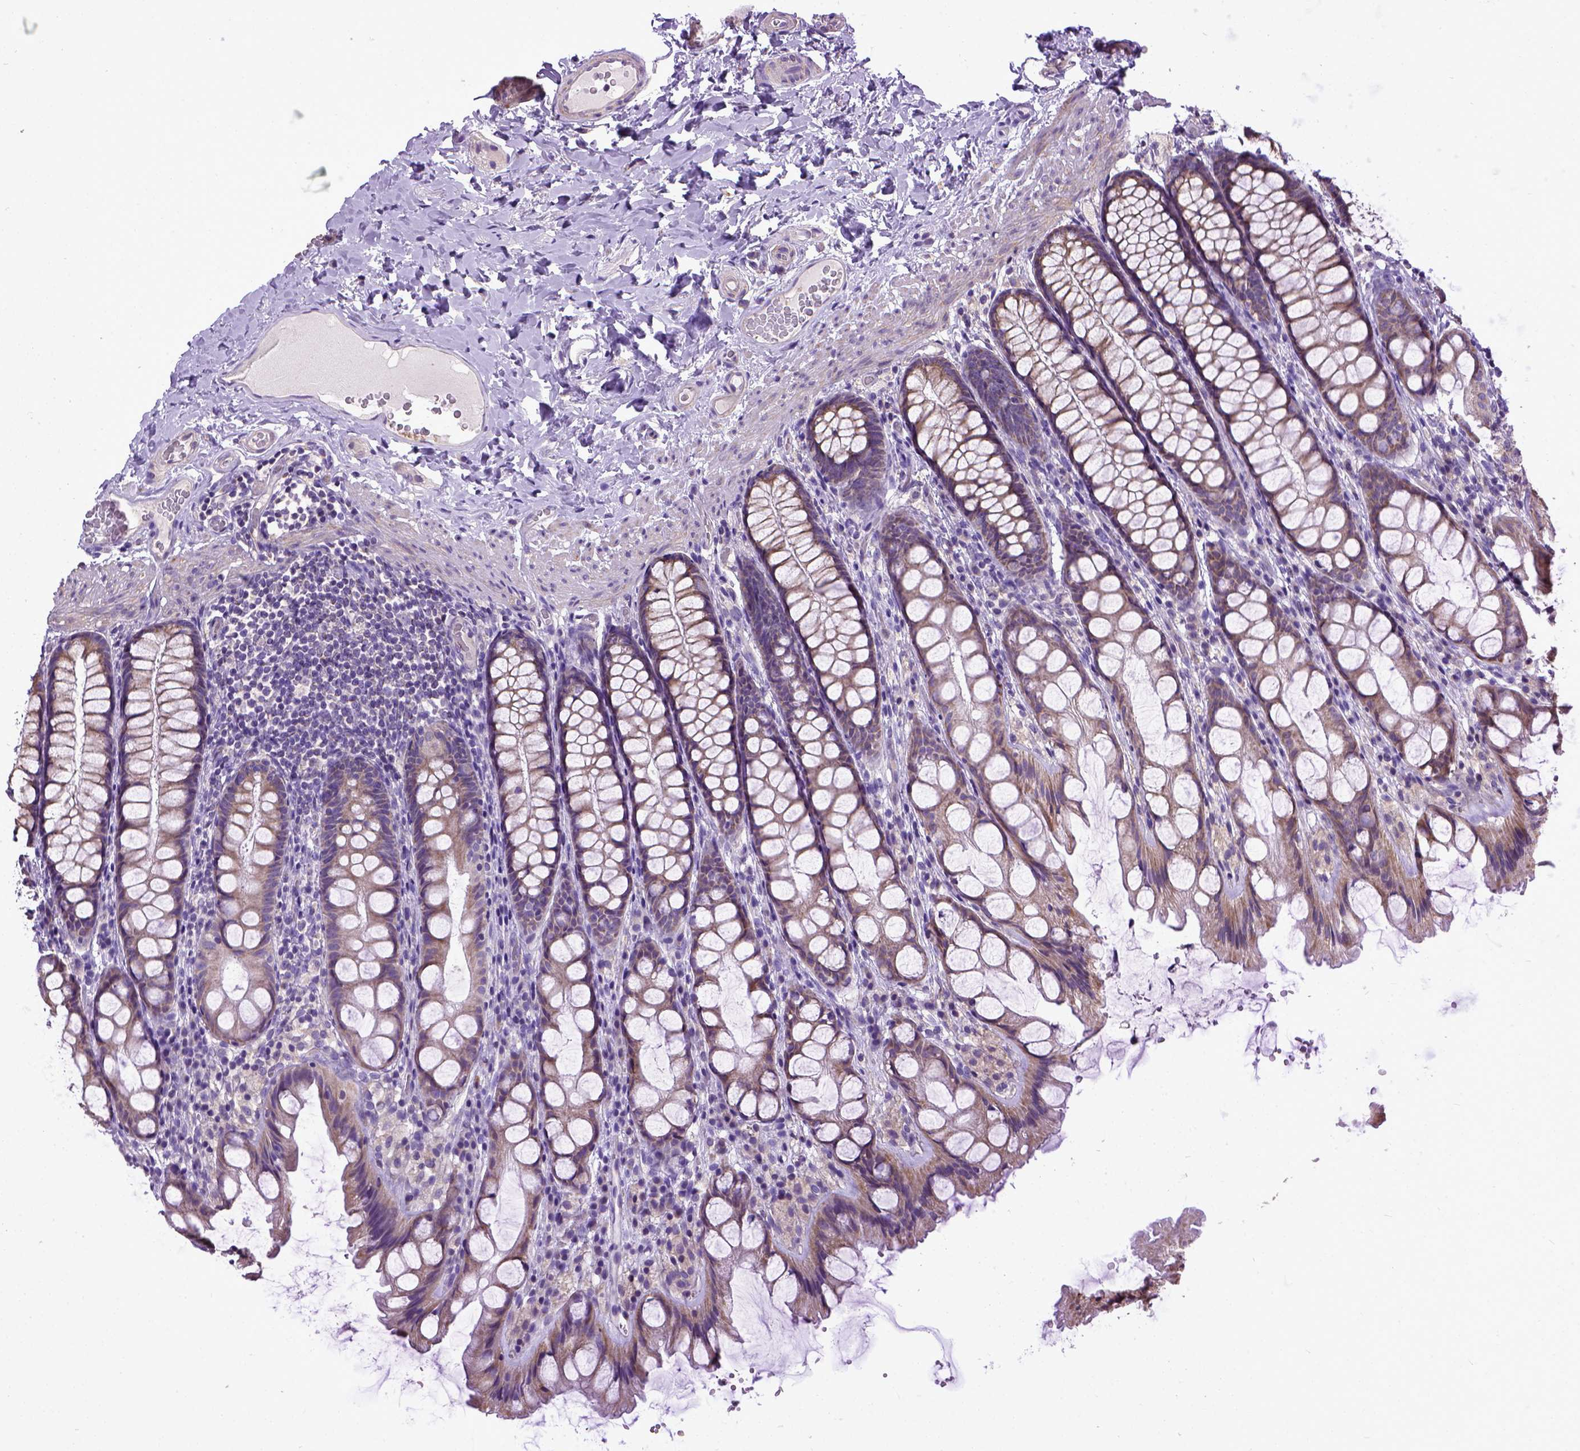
{"staining": {"intensity": "negative", "quantity": "none", "location": "none"}, "tissue": "colon", "cell_type": "Endothelial cells", "image_type": "normal", "snomed": [{"axis": "morphology", "description": "Normal tissue, NOS"}, {"axis": "topography", "description": "Colon"}], "caption": "Immunohistochemical staining of unremarkable human colon exhibits no significant expression in endothelial cells. (Stains: DAB IHC with hematoxylin counter stain, Microscopy: brightfield microscopy at high magnification).", "gene": "ENG", "patient": {"sex": "male", "age": 47}}